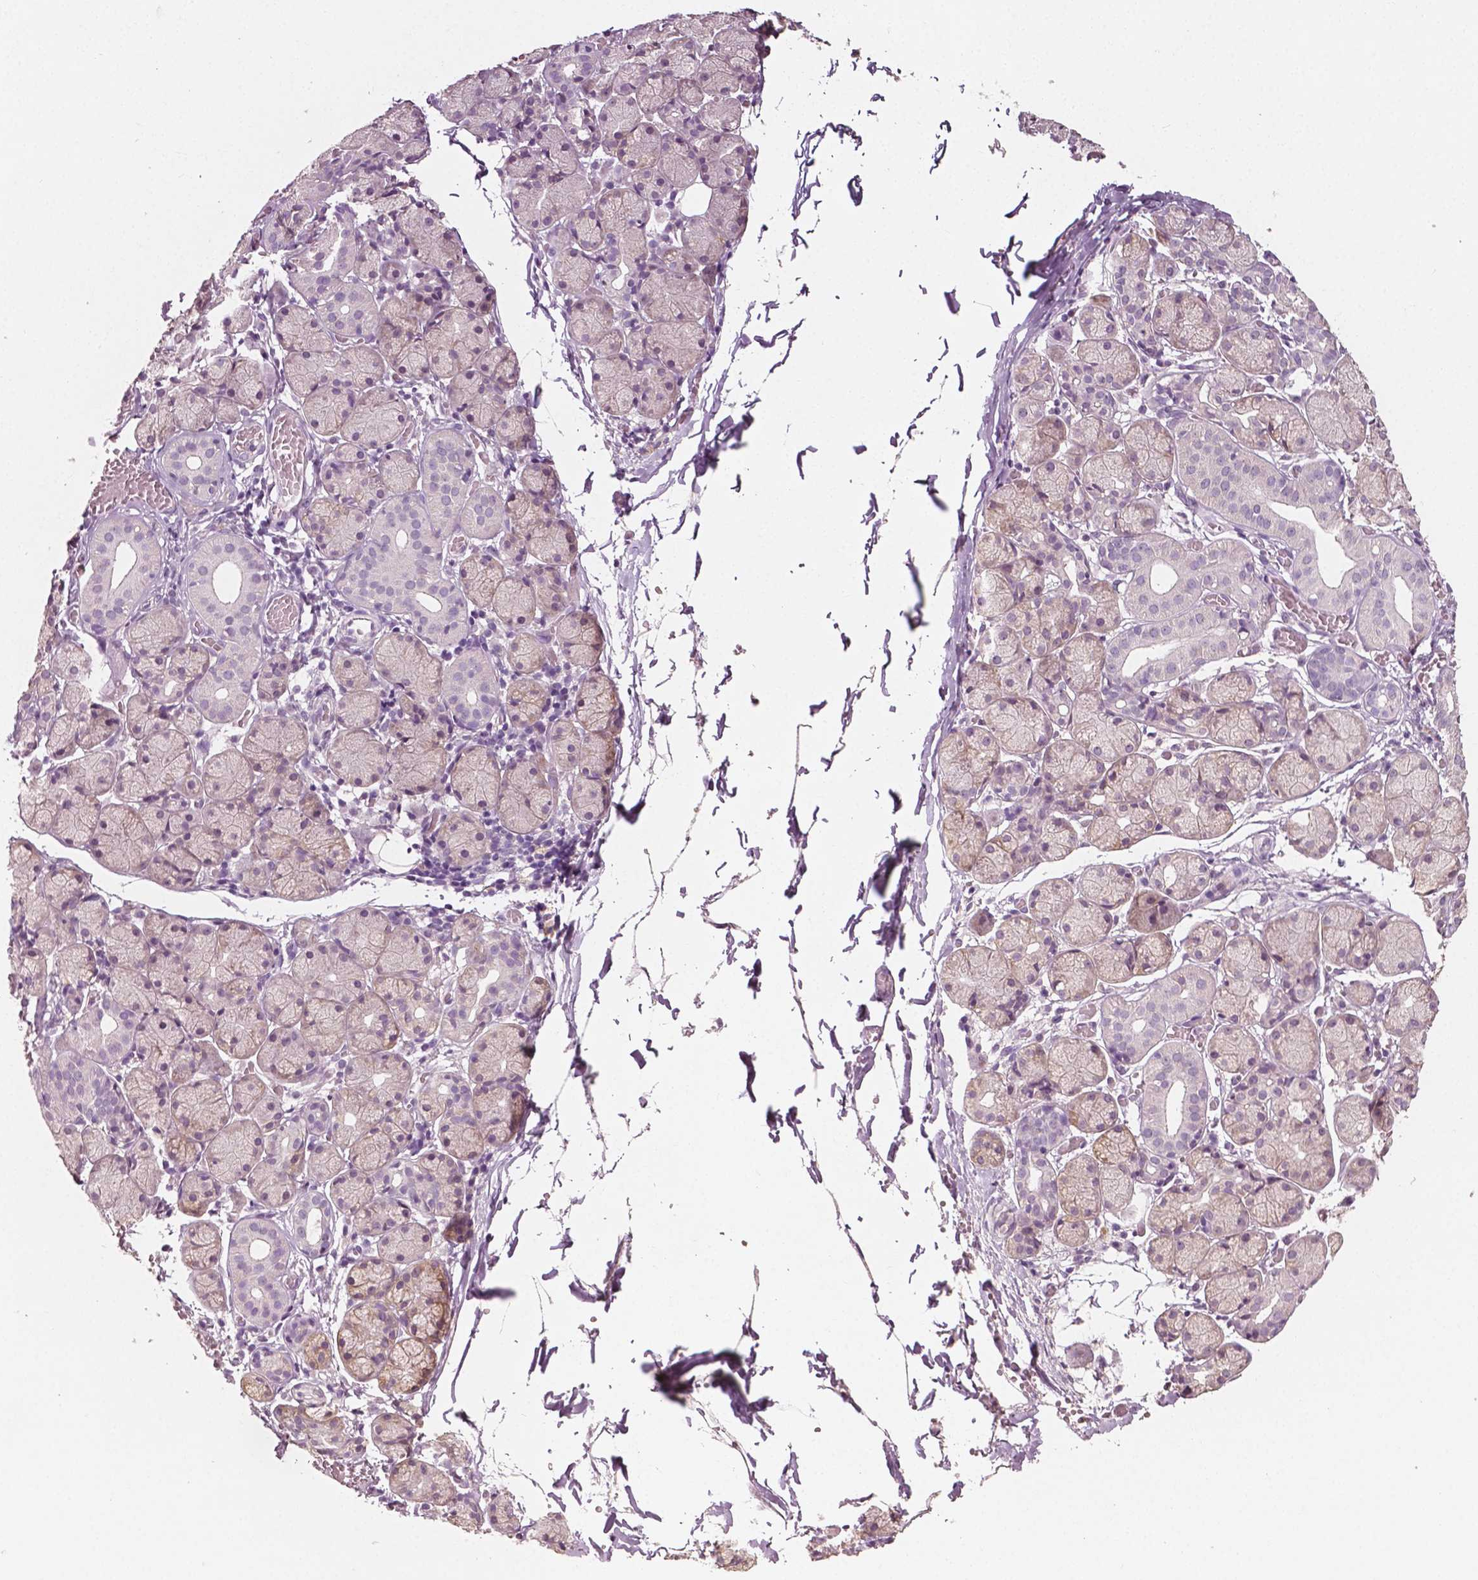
{"staining": {"intensity": "weak", "quantity": "<25%", "location": "cytoplasmic/membranous"}, "tissue": "salivary gland", "cell_type": "Glandular cells", "image_type": "normal", "snomed": [{"axis": "morphology", "description": "Normal tissue, NOS"}, {"axis": "topography", "description": "Salivary gland"}, {"axis": "topography", "description": "Peripheral nerve tissue"}], "caption": "Glandular cells show no significant protein positivity in unremarkable salivary gland.", "gene": "PLA2R1", "patient": {"sex": "female", "age": 24}}